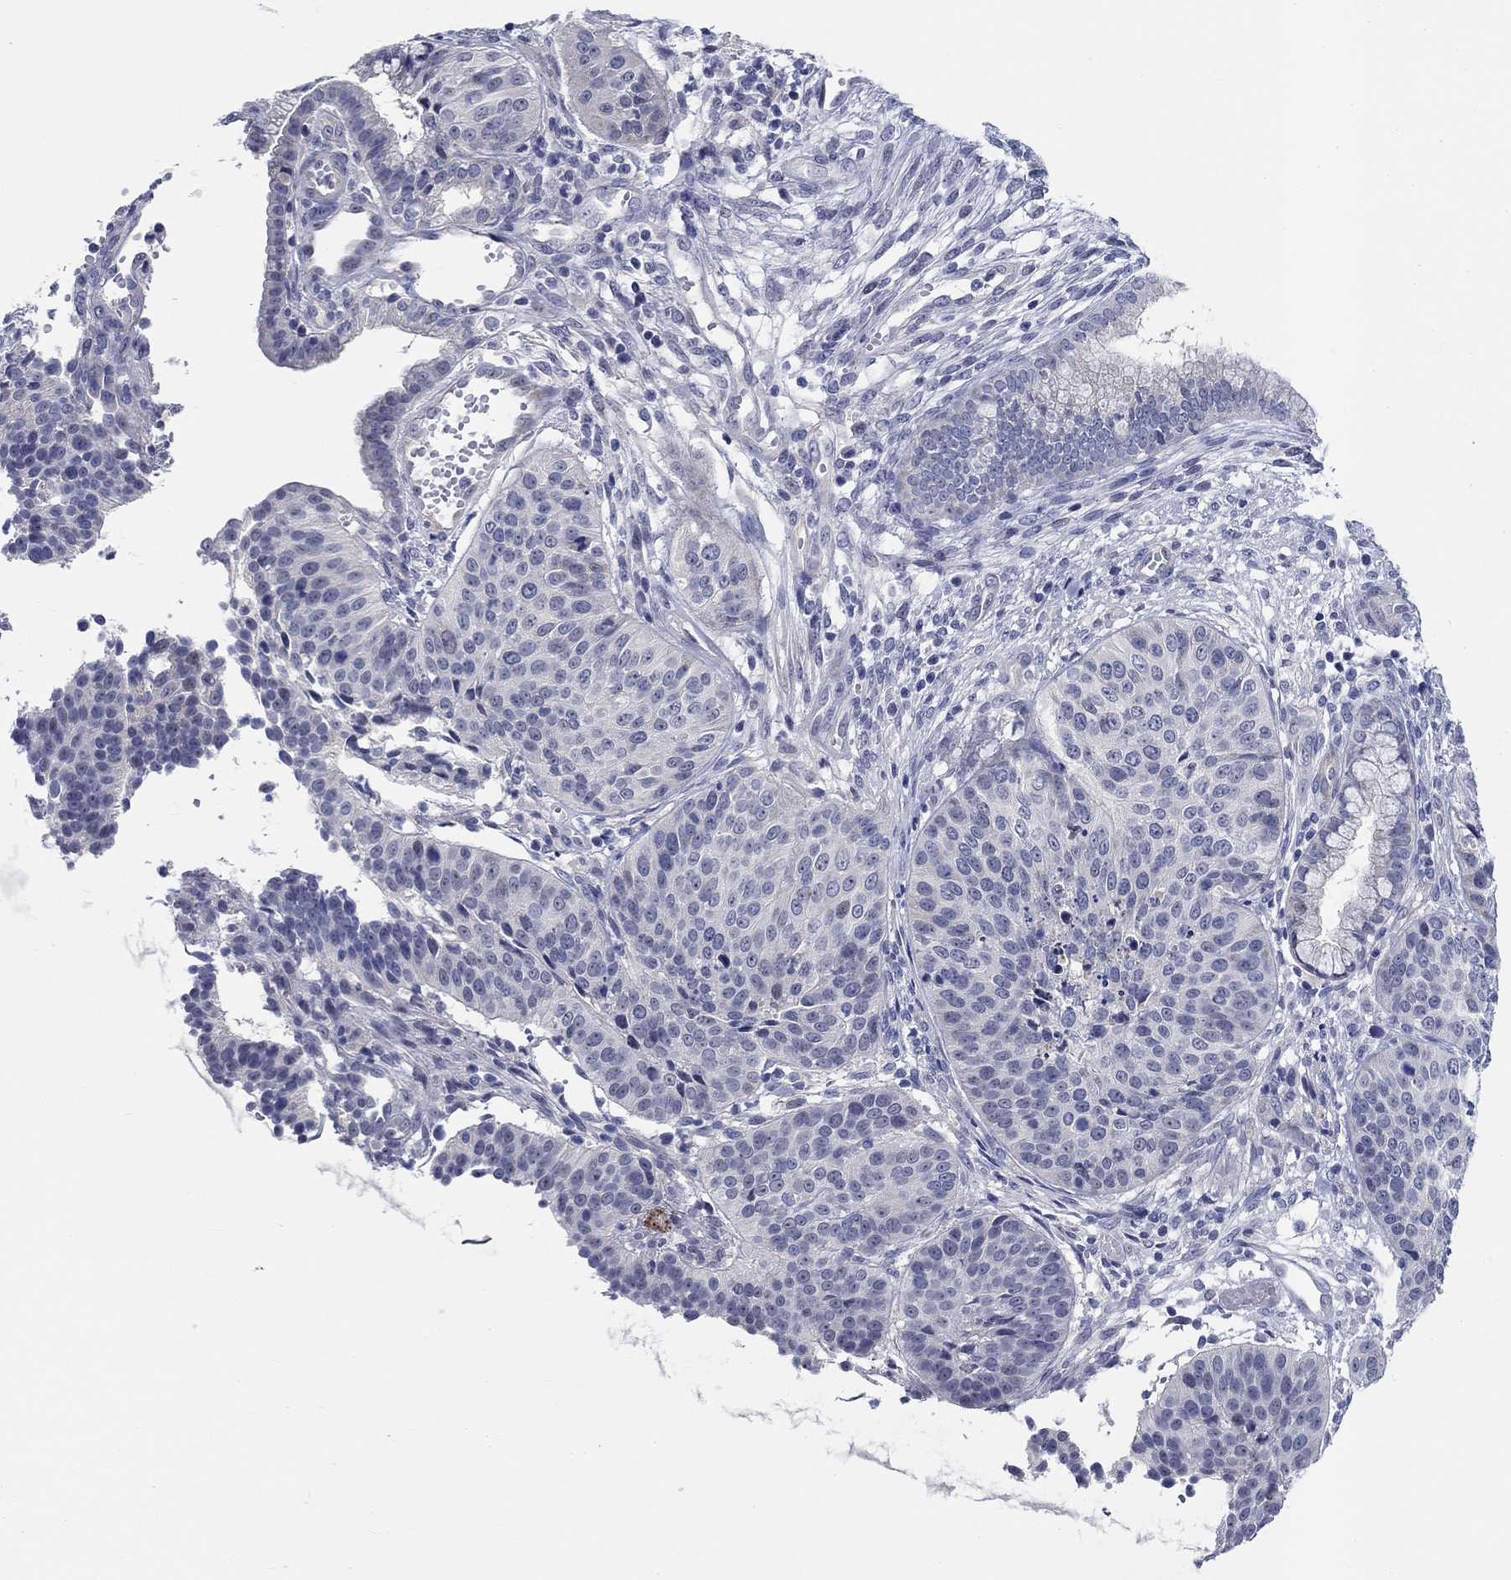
{"staining": {"intensity": "negative", "quantity": "none", "location": "none"}, "tissue": "cervical cancer", "cell_type": "Tumor cells", "image_type": "cancer", "snomed": [{"axis": "morphology", "description": "Normal tissue, NOS"}, {"axis": "morphology", "description": "Squamous cell carcinoma, NOS"}, {"axis": "topography", "description": "Cervix"}], "caption": "Immunohistochemical staining of human squamous cell carcinoma (cervical) shows no significant positivity in tumor cells.", "gene": "SMIM18", "patient": {"sex": "female", "age": 39}}